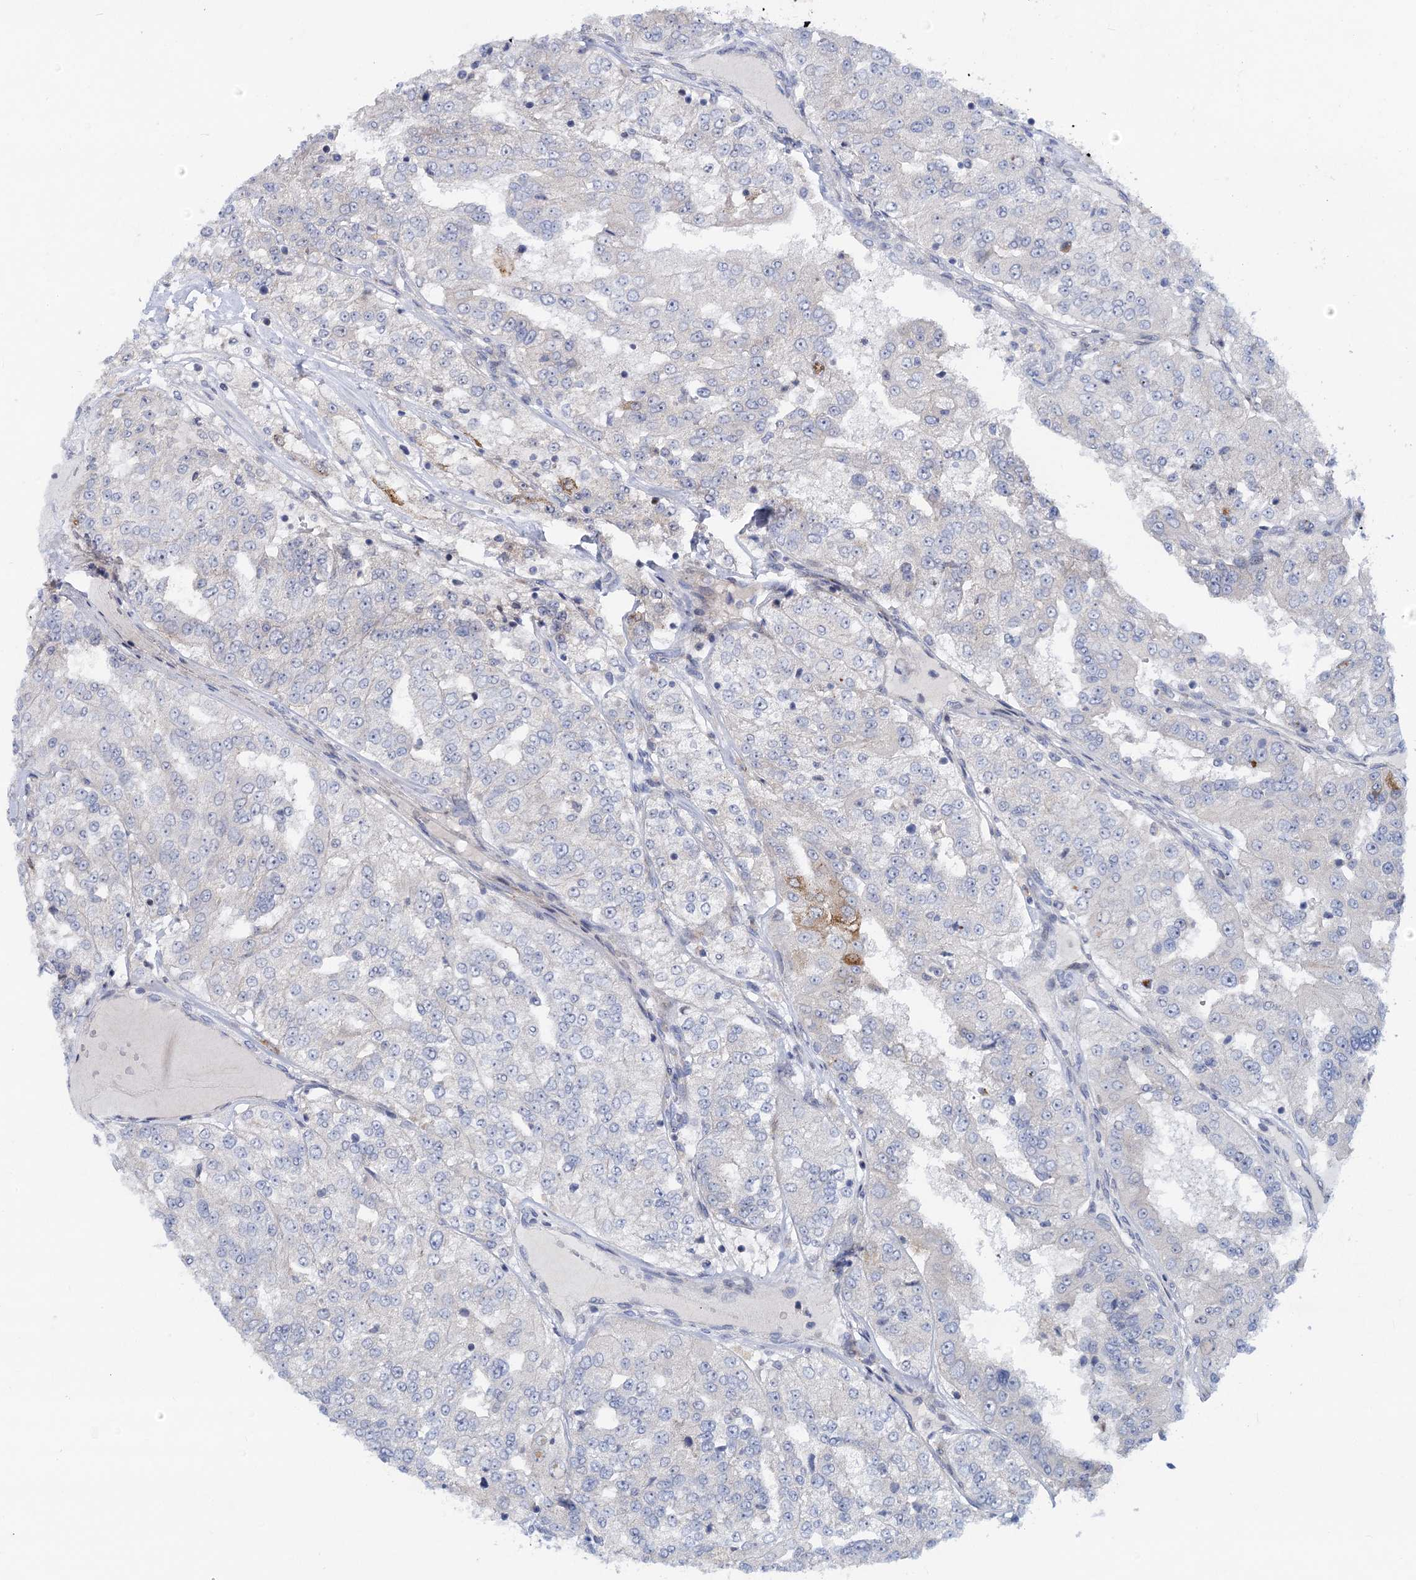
{"staining": {"intensity": "negative", "quantity": "none", "location": "none"}, "tissue": "renal cancer", "cell_type": "Tumor cells", "image_type": "cancer", "snomed": [{"axis": "morphology", "description": "Adenocarcinoma, NOS"}, {"axis": "topography", "description": "Kidney"}], "caption": "A micrograph of human renal adenocarcinoma is negative for staining in tumor cells. The staining was performed using DAB to visualize the protein expression in brown, while the nuclei were stained in blue with hematoxylin (Magnification: 20x).", "gene": "QPCTL", "patient": {"sex": "female", "age": 63}}